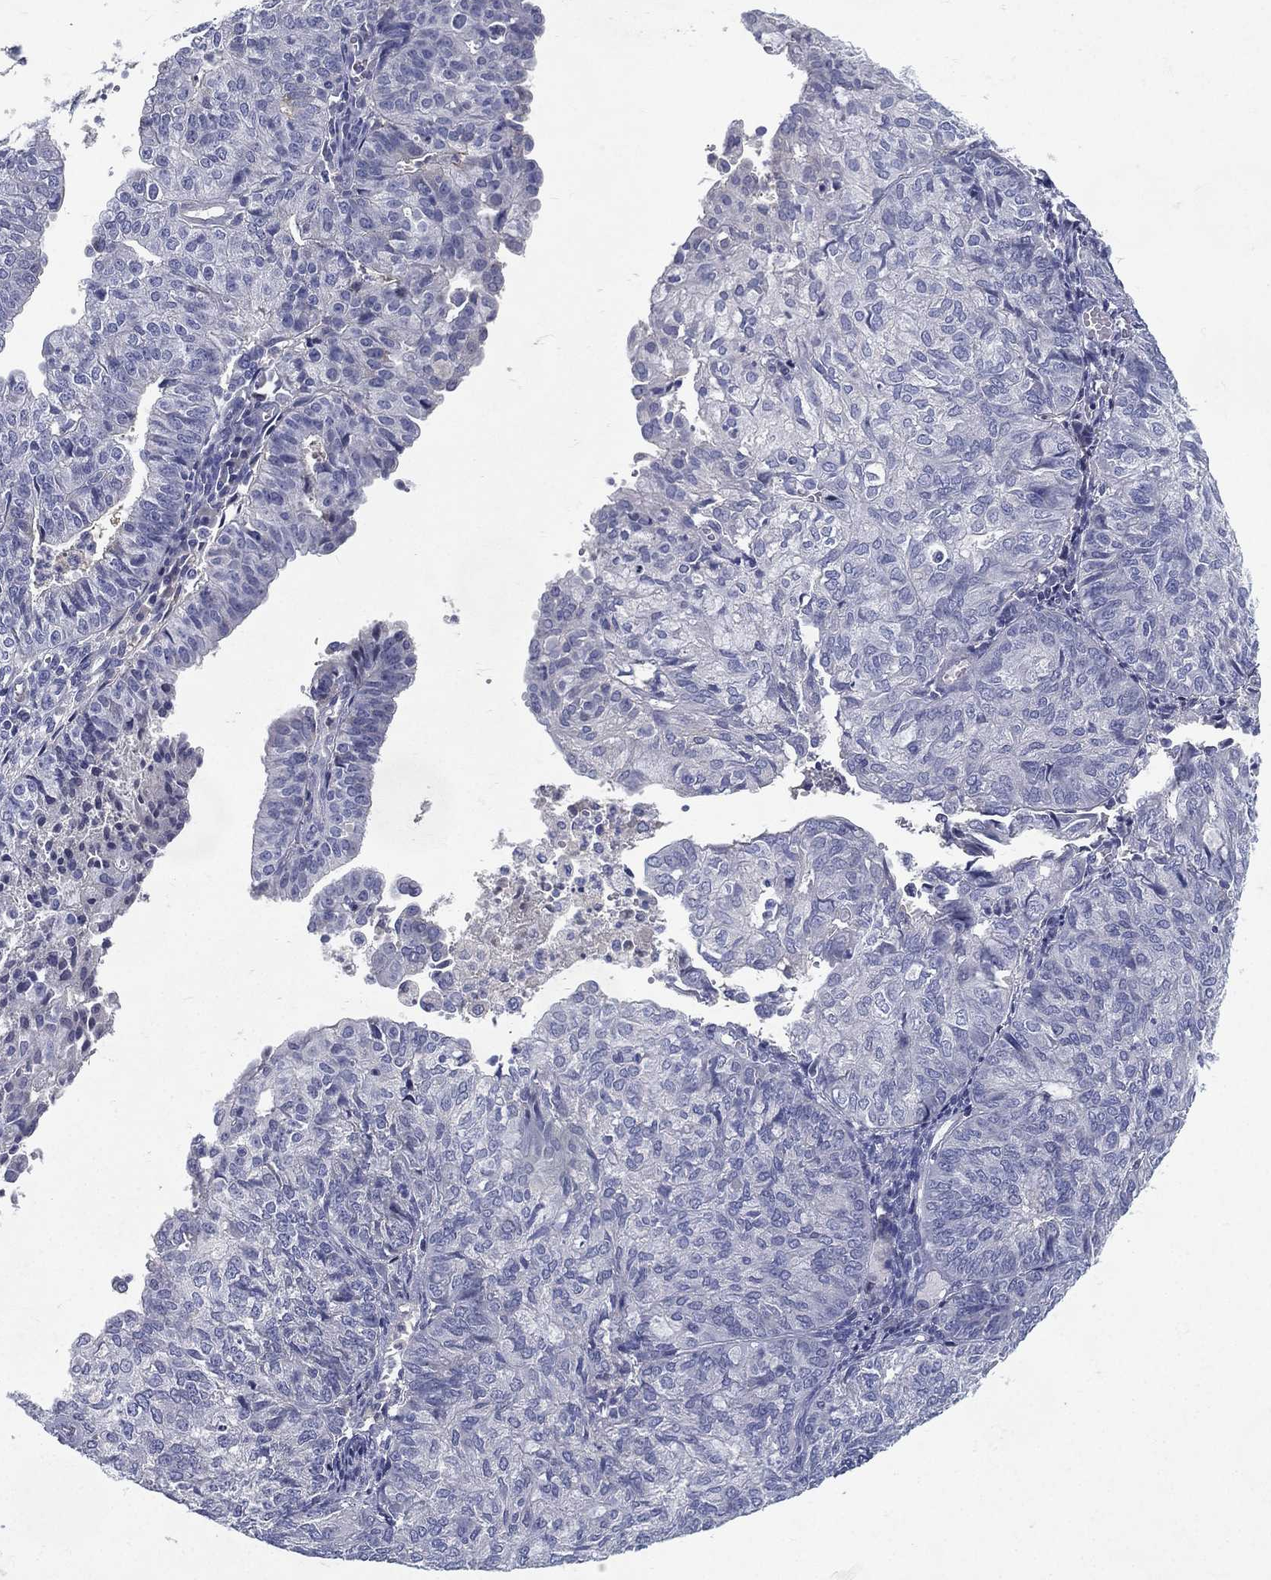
{"staining": {"intensity": "negative", "quantity": "none", "location": "none"}, "tissue": "endometrial cancer", "cell_type": "Tumor cells", "image_type": "cancer", "snomed": [{"axis": "morphology", "description": "Adenocarcinoma, NOS"}, {"axis": "topography", "description": "Endometrium"}], "caption": "The histopathology image reveals no staining of tumor cells in endometrial cancer (adenocarcinoma).", "gene": "RGS13", "patient": {"sex": "female", "age": 82}}